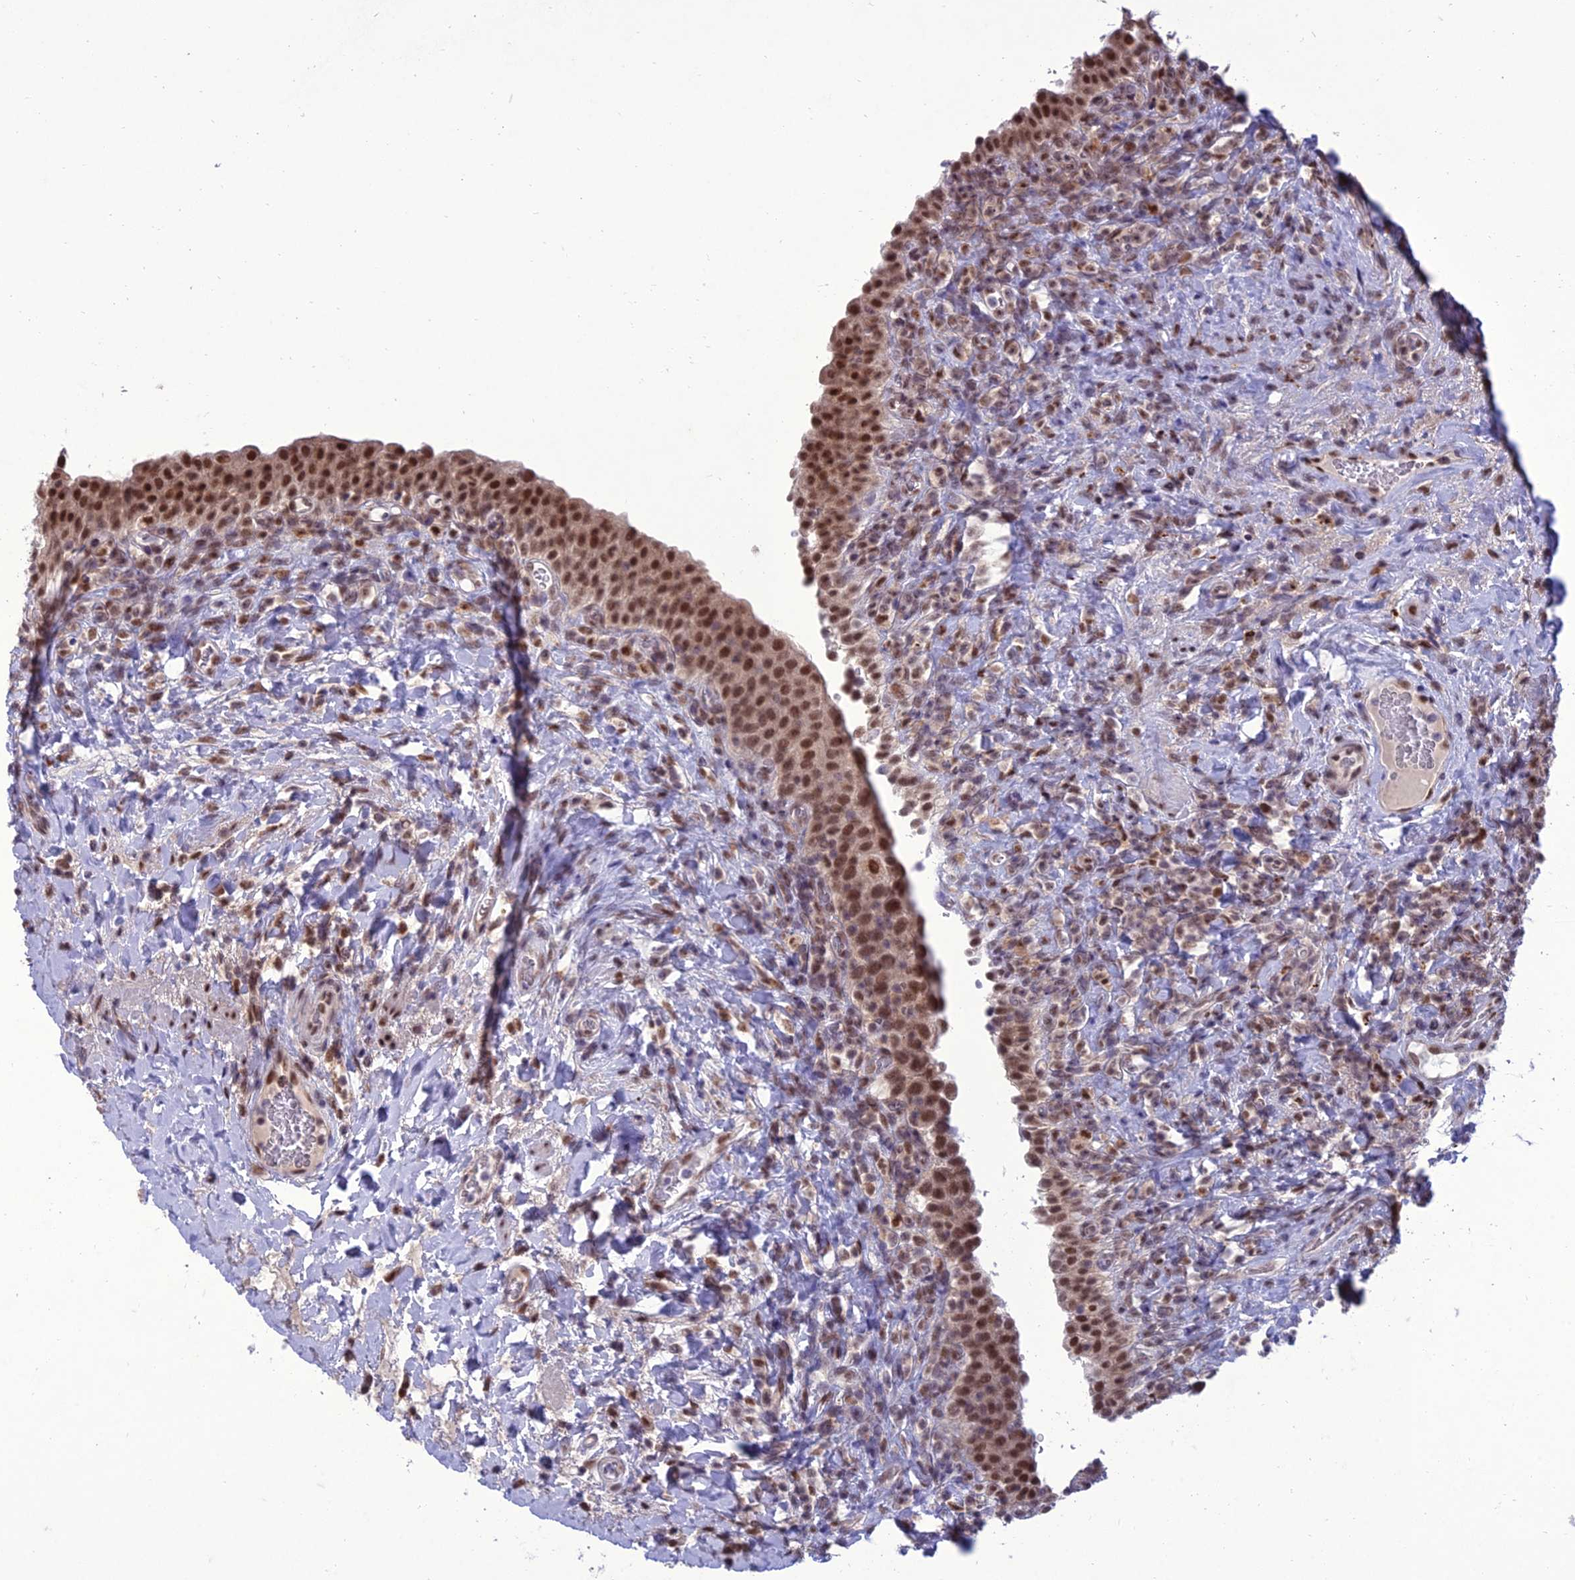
{"staining": {"intensity": "moderate", "quantity": ">75%", "location": "nuclear"}, "tissue": "urinary bladder", "cell_type": "Urothelial cells", "image_type": "normal", "snomed": [{"axis": "morphology", "description": "Normal tissue, NOS"}, {"axis": "morphology", "description": "Inflammation, NOS"}, {"axis": "topography", "description": "Urinary bladder"}], "caption": "This micrograph exhibits immunohistochemistry staining of normal human urinary bladder, with medium moderate nuclear positivity in about >75% of urothelial cells.", "gene": "RANBP3", "patient": {"sex": "male", "age": 64}}